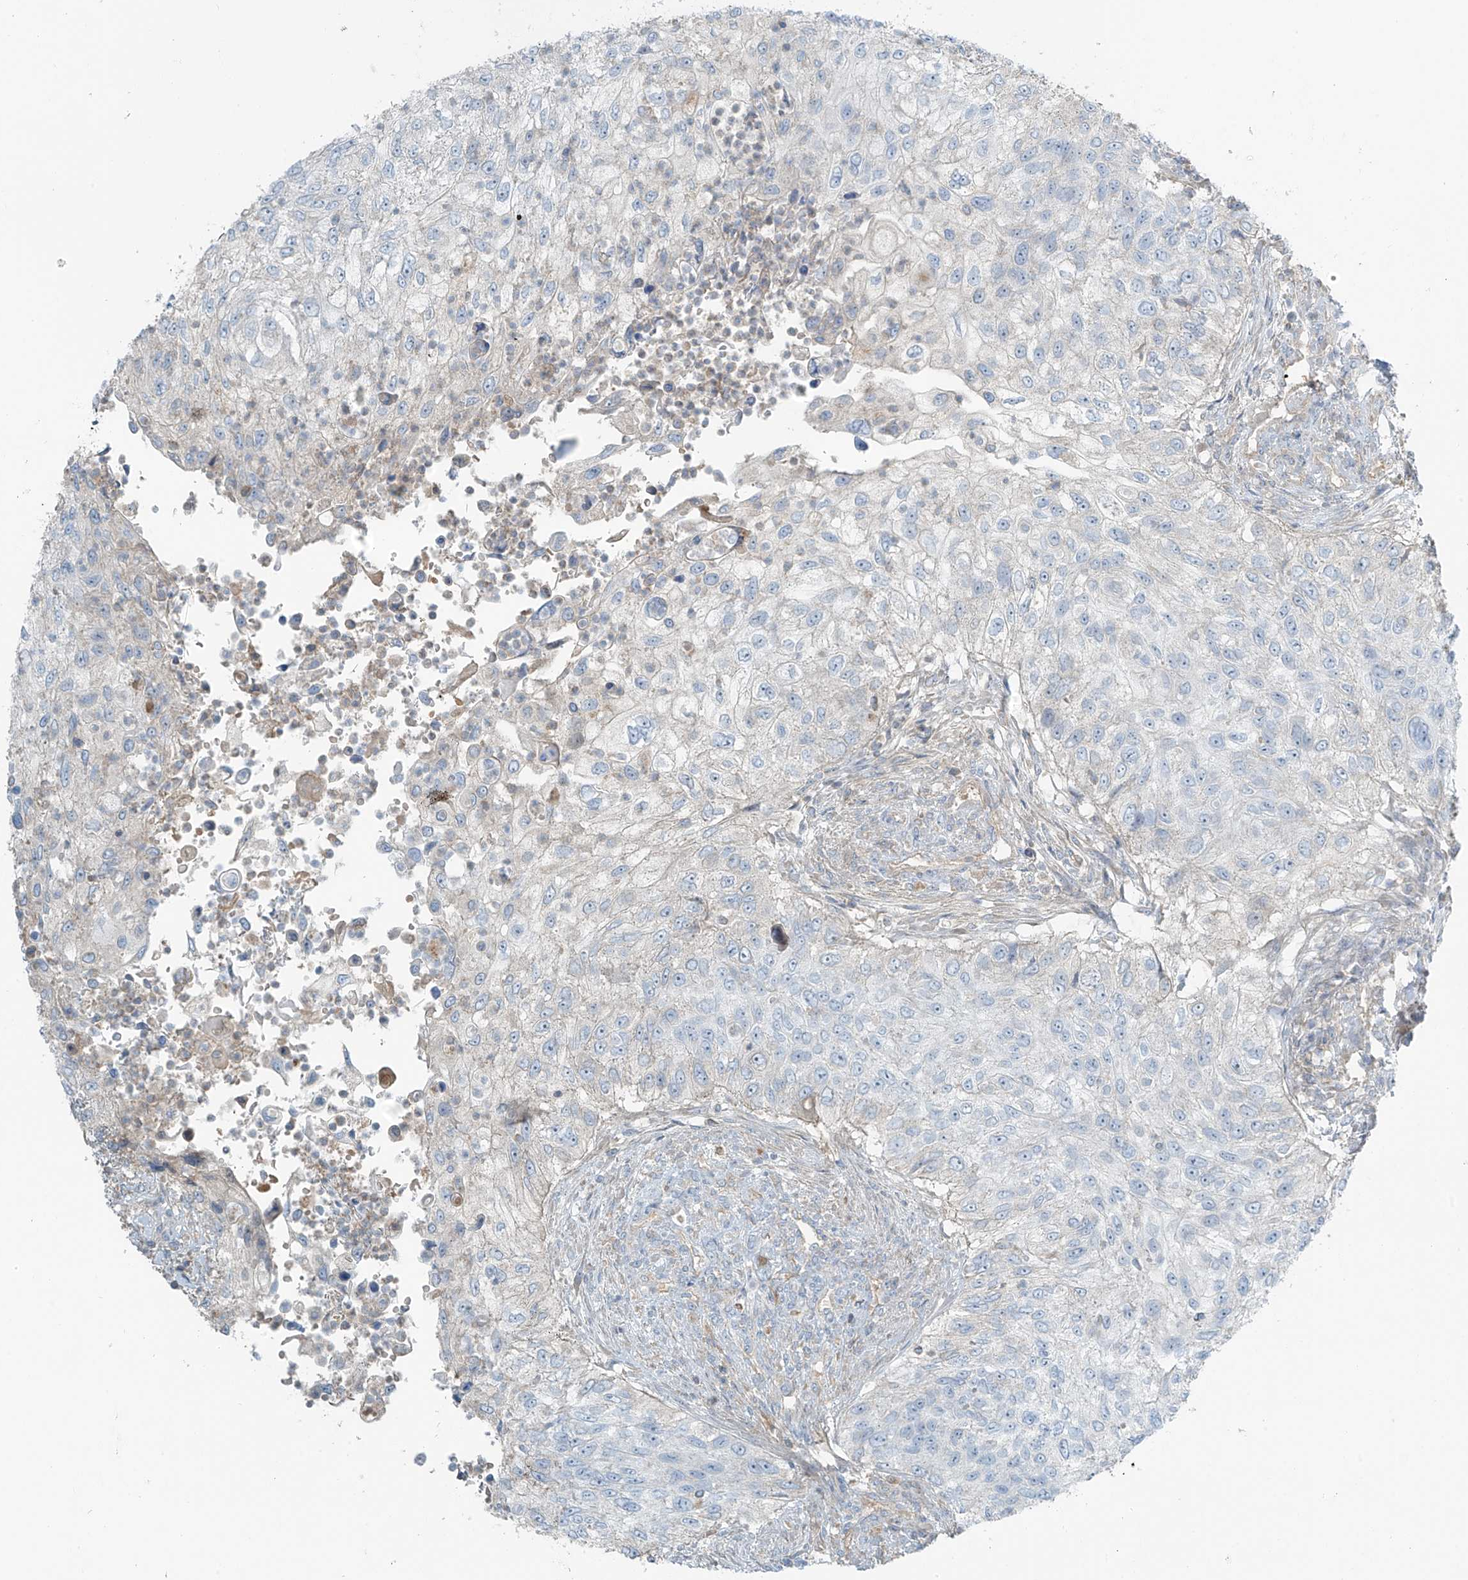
{"staining": {"intensity": "negative", "quantity": "none", "location": "none"}, "tissue": "urothelial cancer", "cell_type": "Tumor cells", "image_type": "cancer", "snomed": [{"axis": "morphology", "description": "Urothelial carcinoma, High grade"}, {"axis": "topography", "description": "Urinary bladder"}], "caption": "Immunohistochemical staining of human urothelial carcinoma (high-grade) demonstrates no significant expression in tumor cells.", "gene": "FAM131C", "patient": {"sex": "female", "age": 60}}